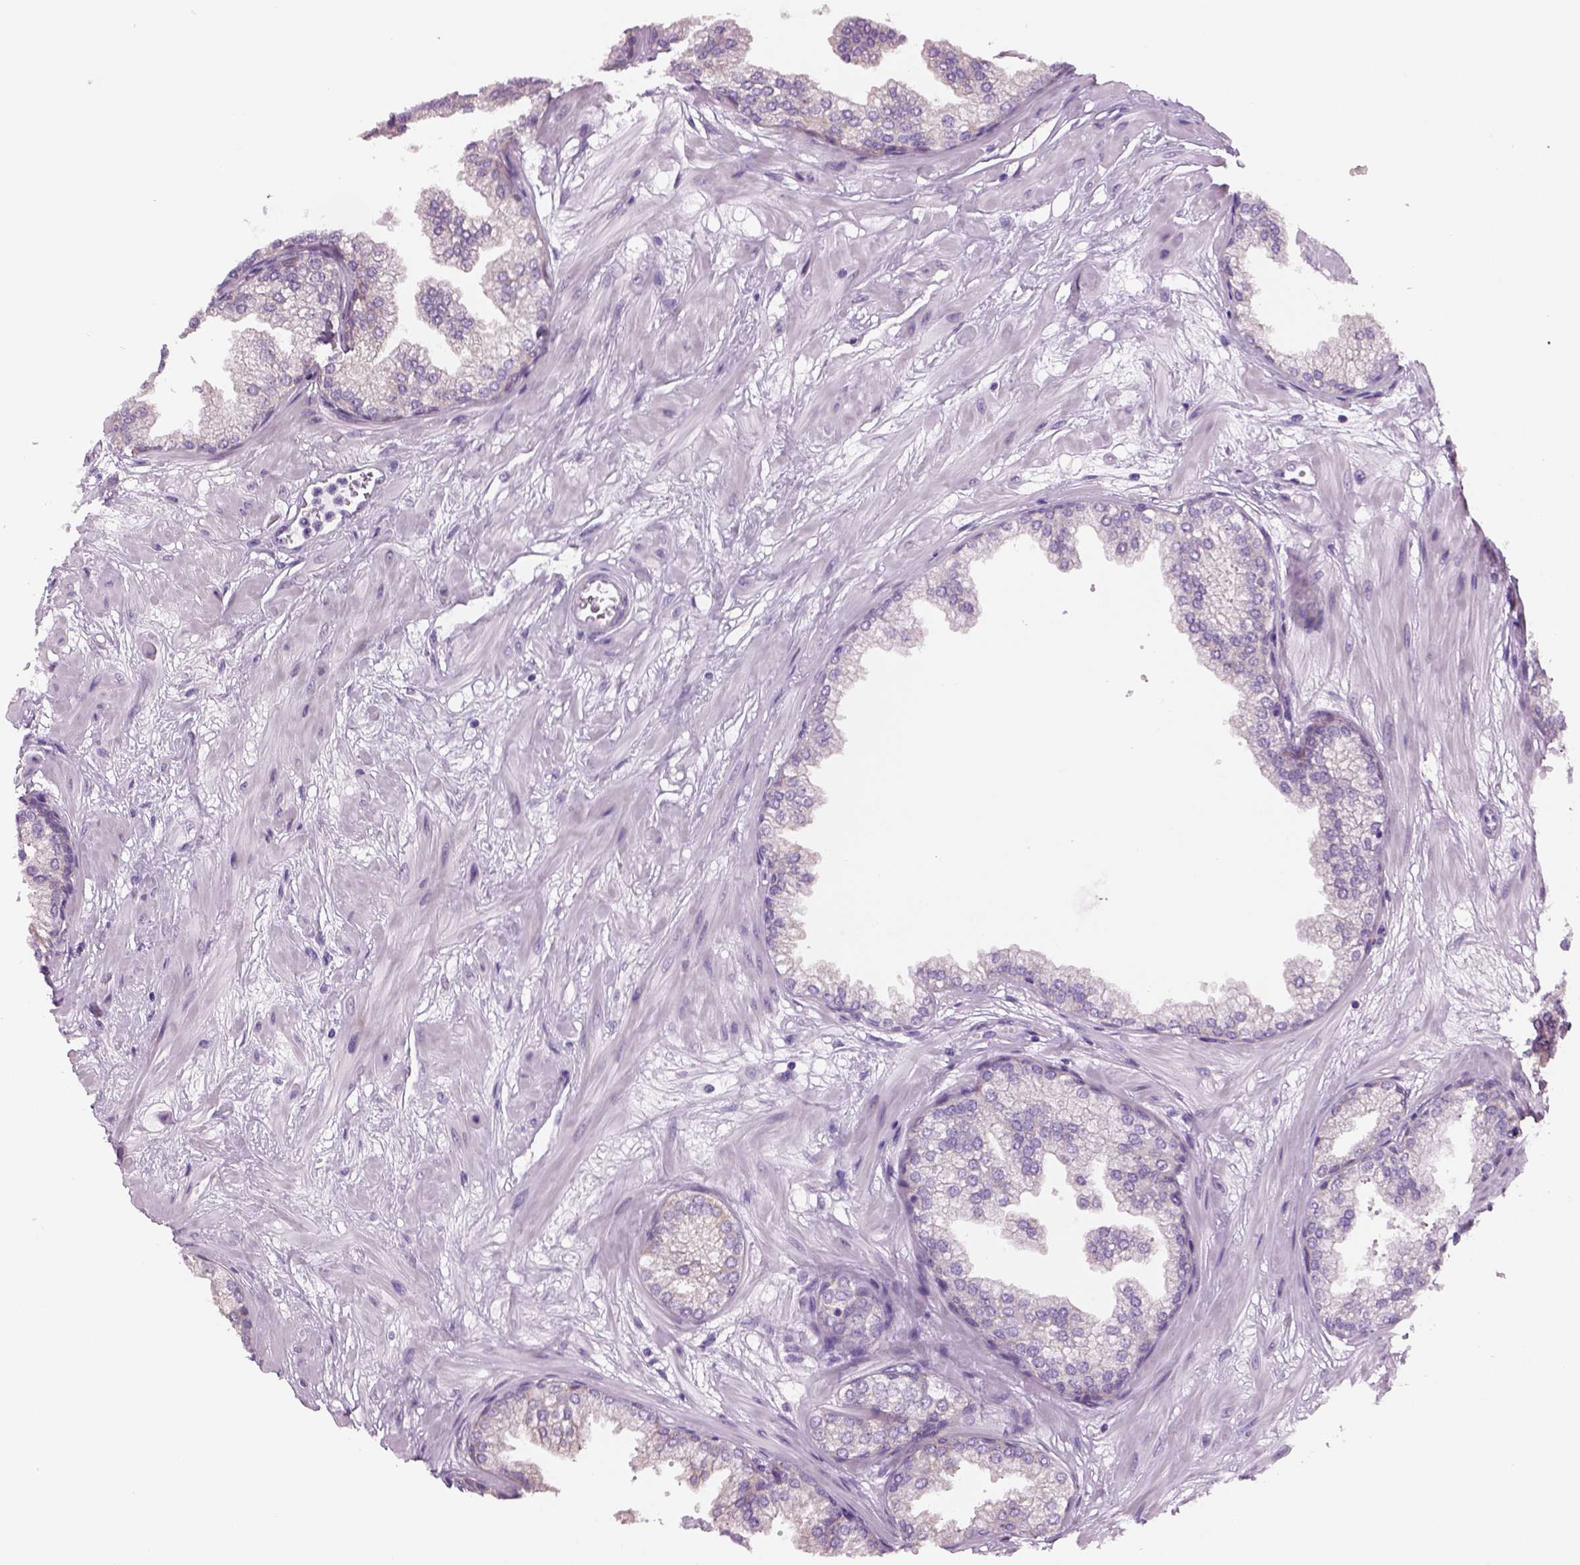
{"staining": {"intensity": "negative", "quantity": "none", "location": "none"}, "tissue": "prostate", "cell_type": "Glandular cells", "image_type": "normal", "snomed": [{"axis": "morphology", "description": "Normal tissue, NOS"}, {"axis": "topography", "description": "Prostate"}], "caption": "High power microscopy photomicrograph of an immunohistochemistry histopathology image of benign prostate, revealing no significant staining in glandular cells.", "gene": "CHST14", "patient": {"sex": "male", "age": 37}}